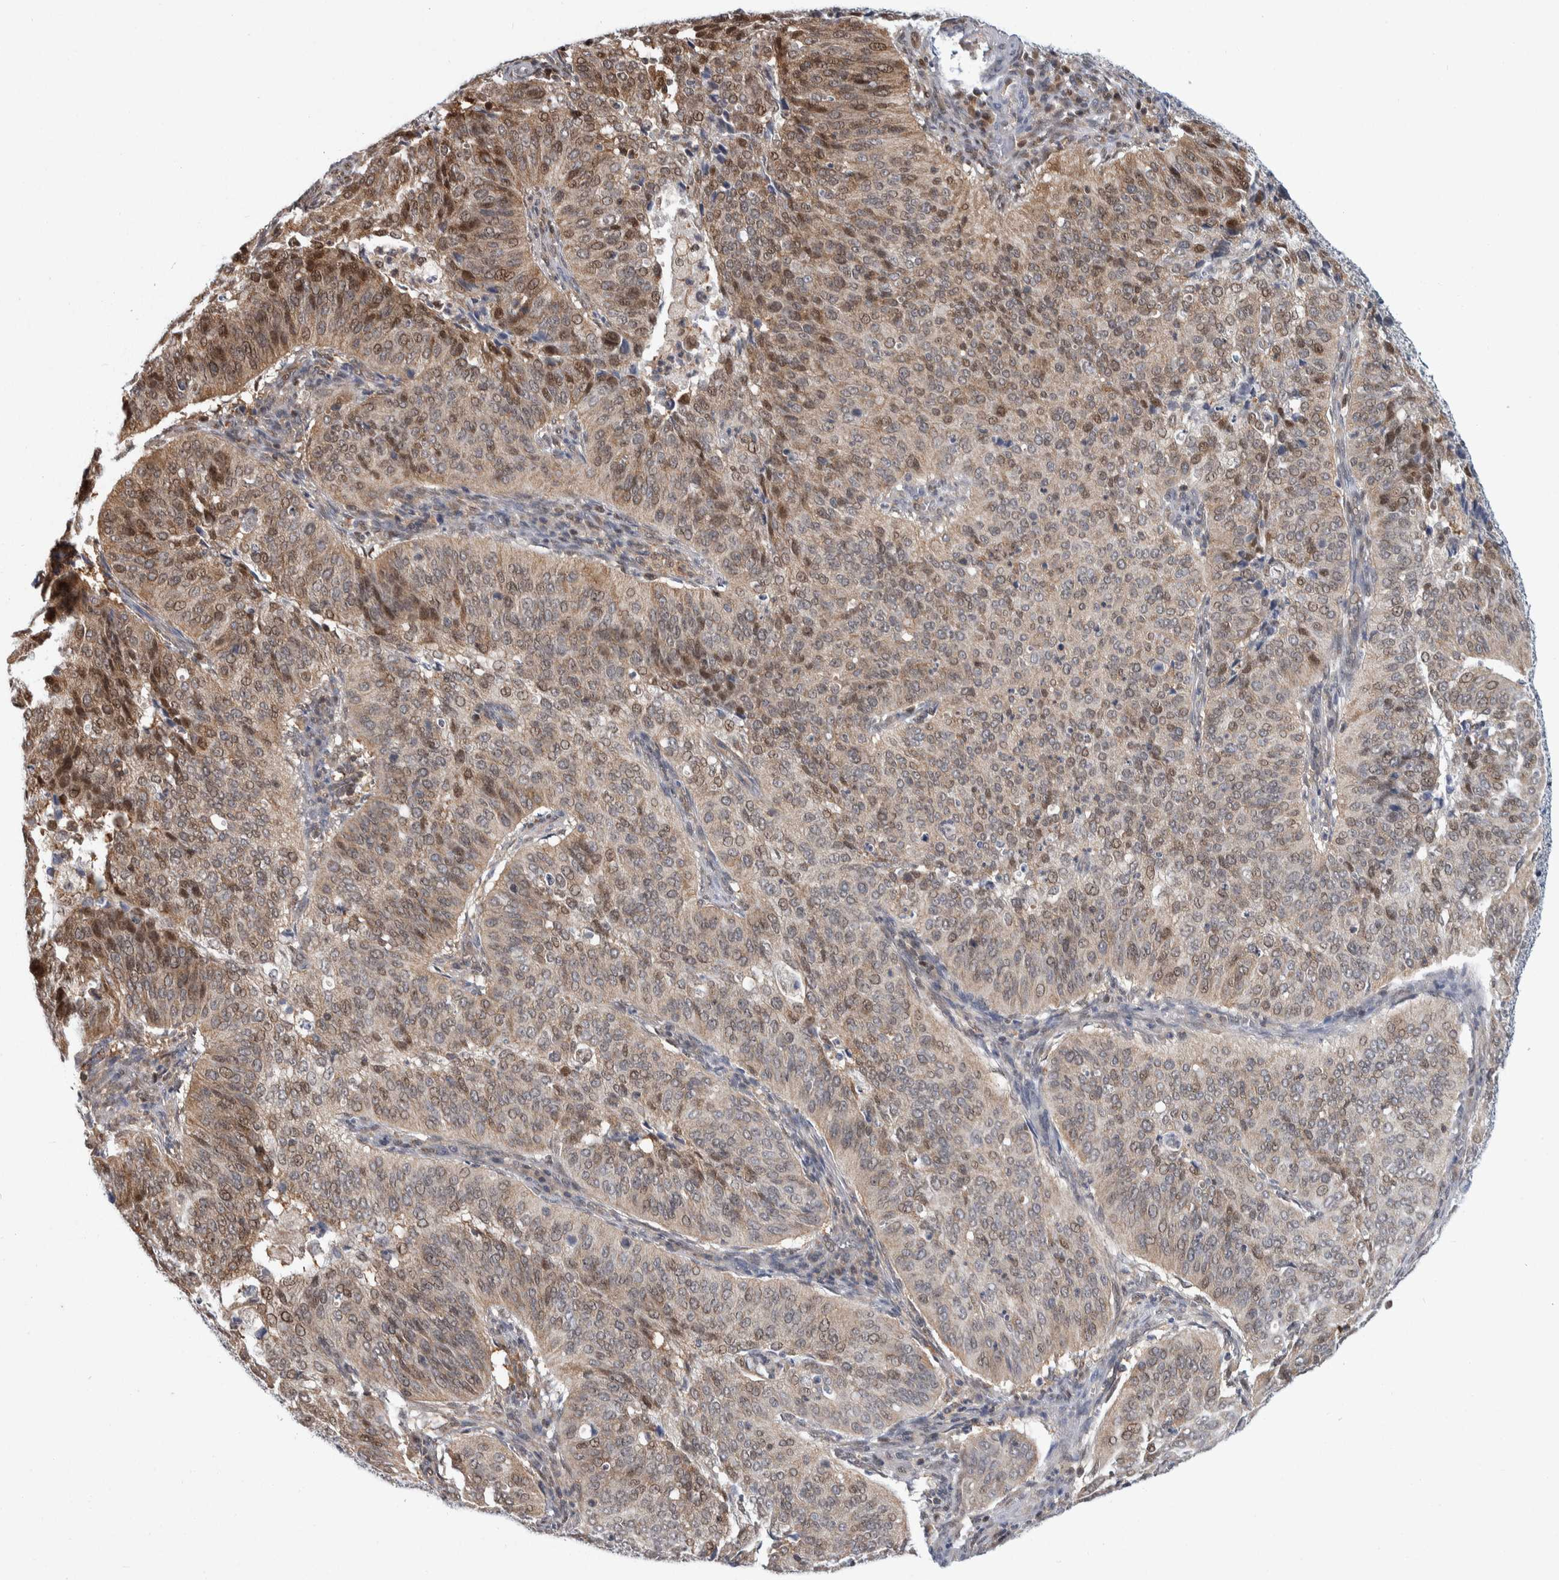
{"staining": {"intensity": "weak", "quantity": ">75%", "location": "cytoplasmic/membranous,nuclear"}, "tissue": "cervical cancer", "cell_type": "Tumor cells", "image_type": "cancer", "snomed": [{"axis": "morphology", "description": "Normal tissue, NOS"}, {"axis": "morphology", "description": "Squamous cell carcinoma, NOS"}, {"axis": "topography", "description": "Cervix"}], "caption": "High-magnification brightfield microscopy of squamous cell carcinoma (cervical) stained with DAB (brown) and counterstained with hematoxylin (blue). tumor cells exhibit weak cytoplasmic/membranous and nuclear positivity is present in about>75% of cells. Nuclei are stained in blue.", "gene": "PTPA", "patient": {"sex": "female", "age": 39}}